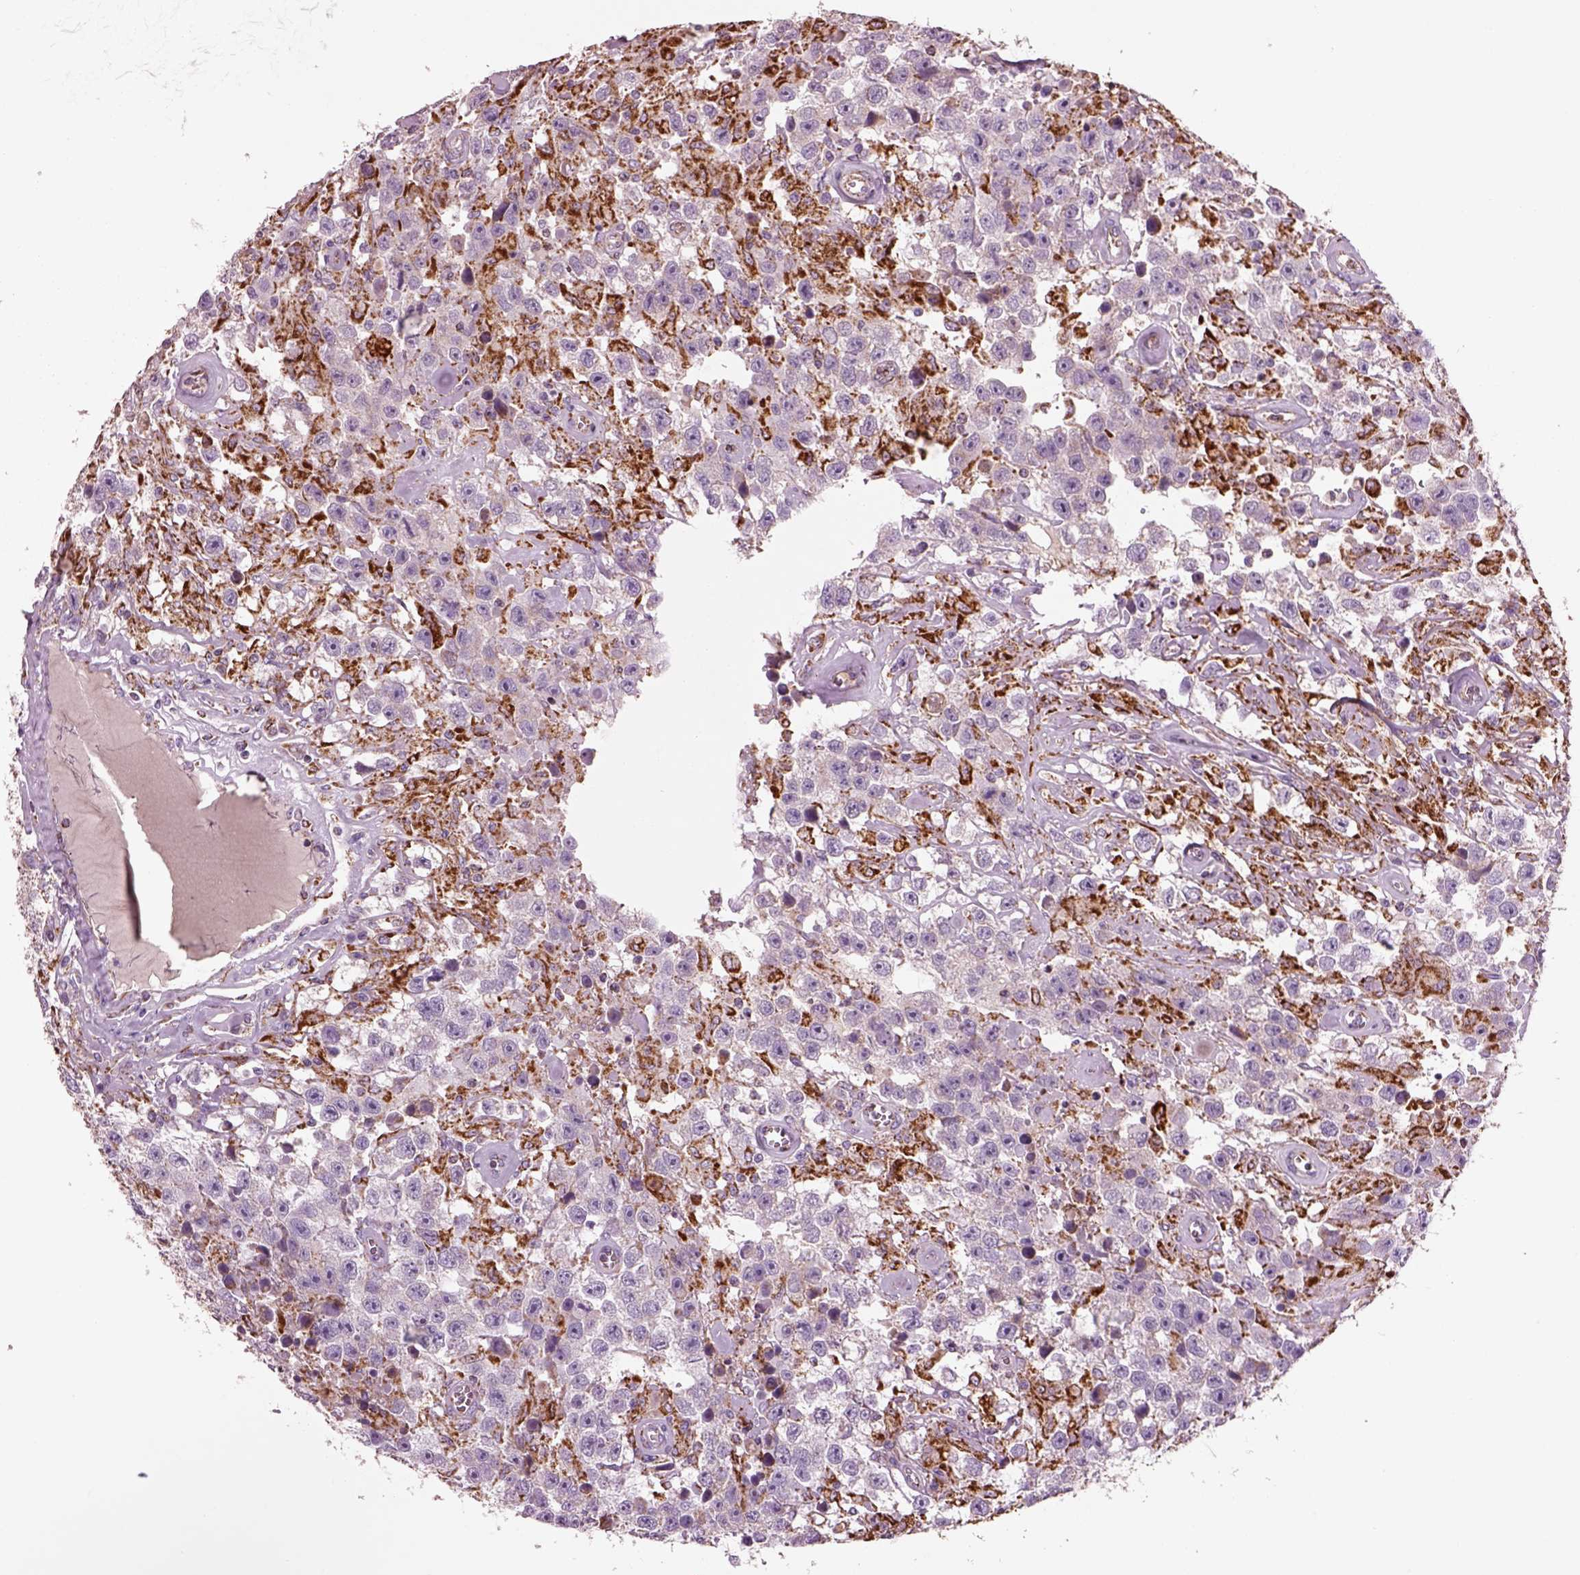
{"staining": {"intensity": "negative", "quantity": "none", "location": "none"}, "tissue": "testis cancer", "cell_type": "Tumor cells", "image_type": "cancer", "snomed": [{"axis": "morphology", "description": "Seminoma, NOS"}, {"axis": "topography", "description": "Testis"}], "caption": "This is an IHC photomicrograph of testis cancer. There is no expression in tumor cells.", "gene": "SLC25A24", "patient": {"sex": "male", "age": 43}}